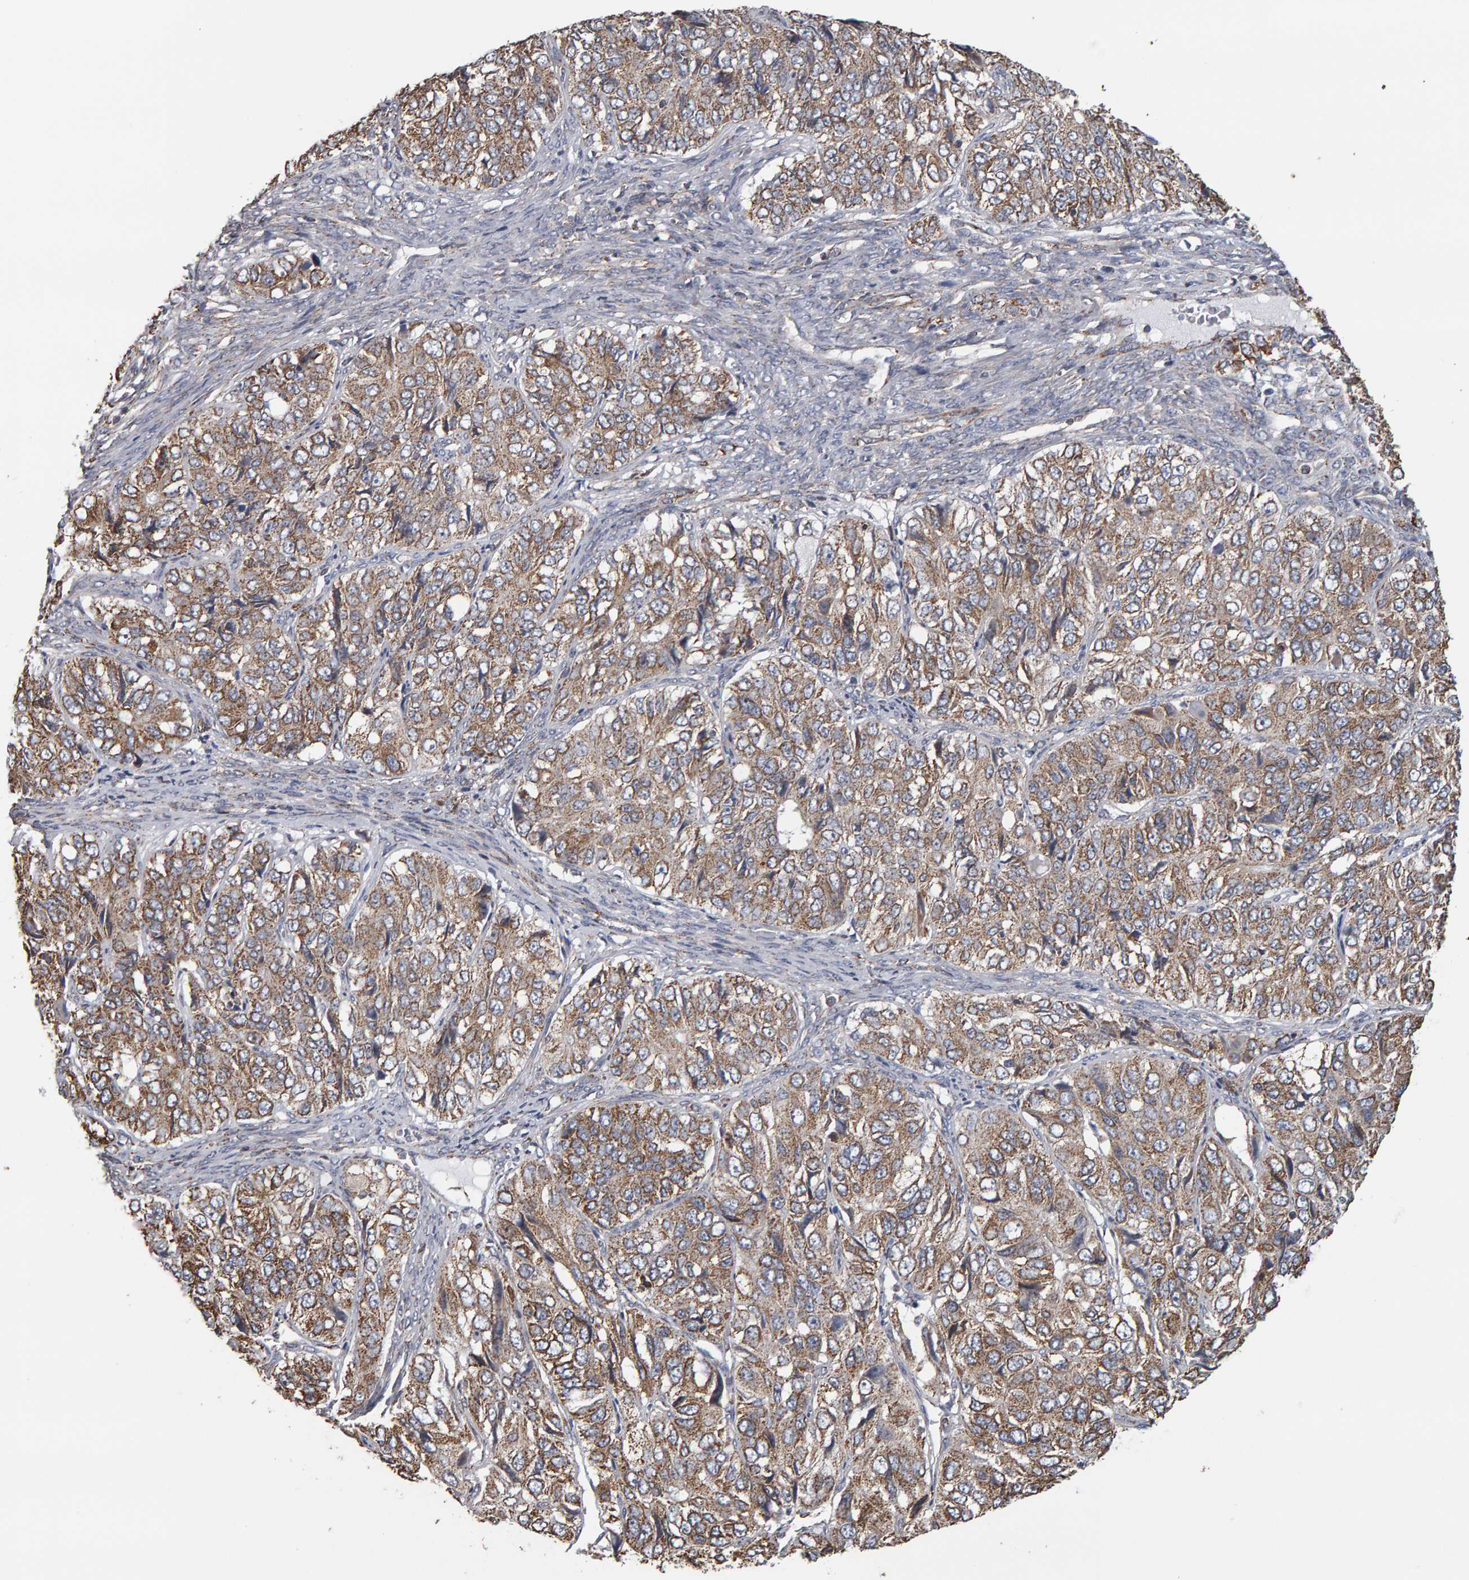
{"staining": {"intensity": "moderate", "quantity": ">75%", "location": "cytoplasmic/membranous"}, "tissue": "ovarian cancer", "cell_type": "Tumor cells", "image_type": "cancer", "snomed": [{"axis": "morphology", "description": "Carcinoma, endometroid"}, {"axis": "topography", "description": "Ovary"}], "caption": "Immunohistochemistry photomicrograph of neoplastic tissue: human ovarian cancer stained using immunohistochemistry (IHC) exhibits medium levels of moderate protein expression localized specifically in the cytoplasmic/membranous of tumor cells, appearing as a cytoplasmic/membranous brown color.", "gene": "TOM1L1", "patient": {"sex": "female", "age": 51}}